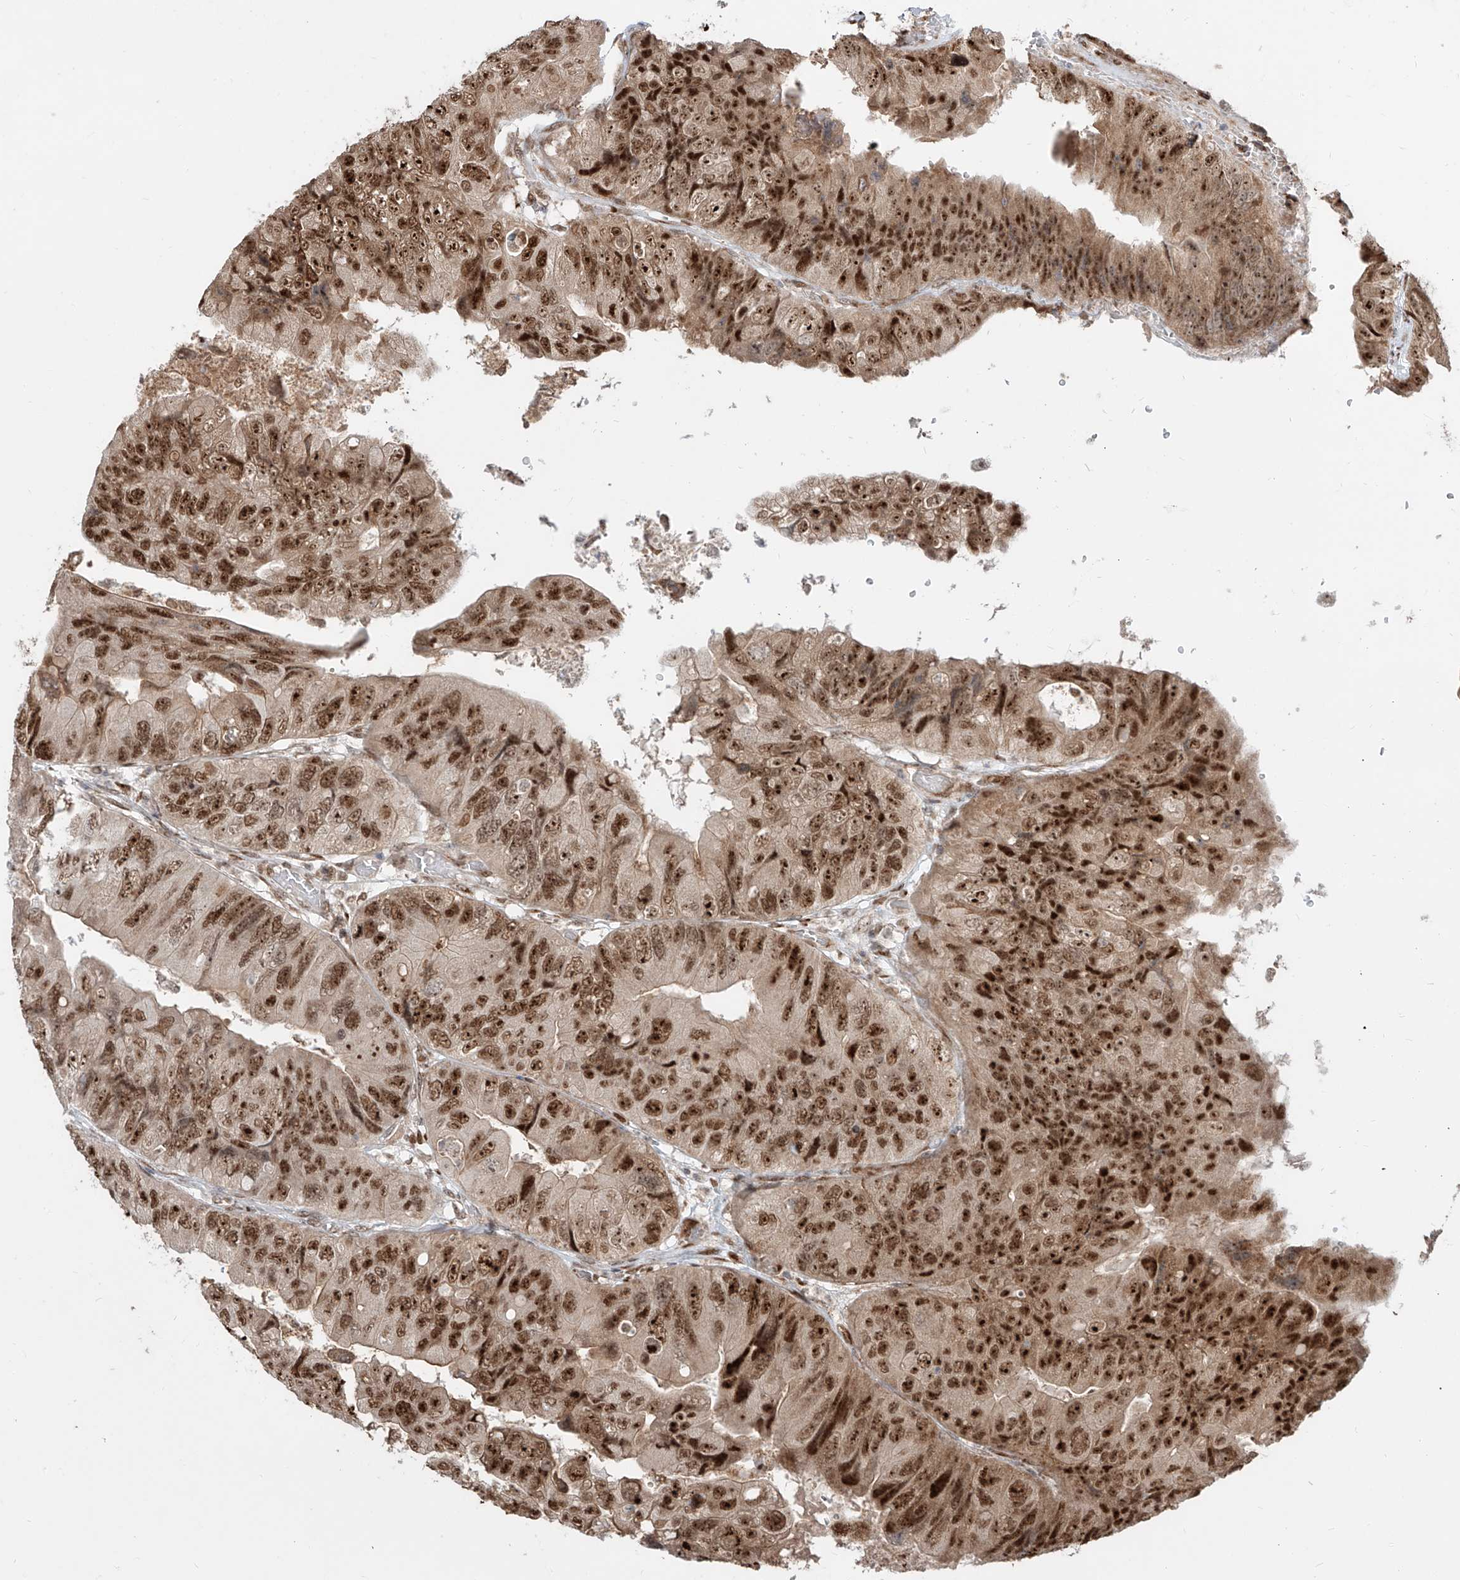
{"staining": {"intensity": "moderate", "quantity": ">75%", "location": "cytoplasmic/membranous,nuclear"}, "tissue": "colorectal cancer", "cell_type": "Tumor cells", "image_type": "cancer", "snomed": [{"axis": "morphology", "description": "Adenocarcinoma, NOS"}, {"axis": "topography", "description": "Rectum"}], "caption": "Immunohistochemistry (DAB (3,3'-diaminobenzidine)) staining of colorectal cancer (adenocarcinoma) exhibits moderate cytoplasmic/membranous and nuclear protein positivity in about >75% of tumor cells.", "gene": "ZNF710", "patient": {"sex": "male", "age": 63}}